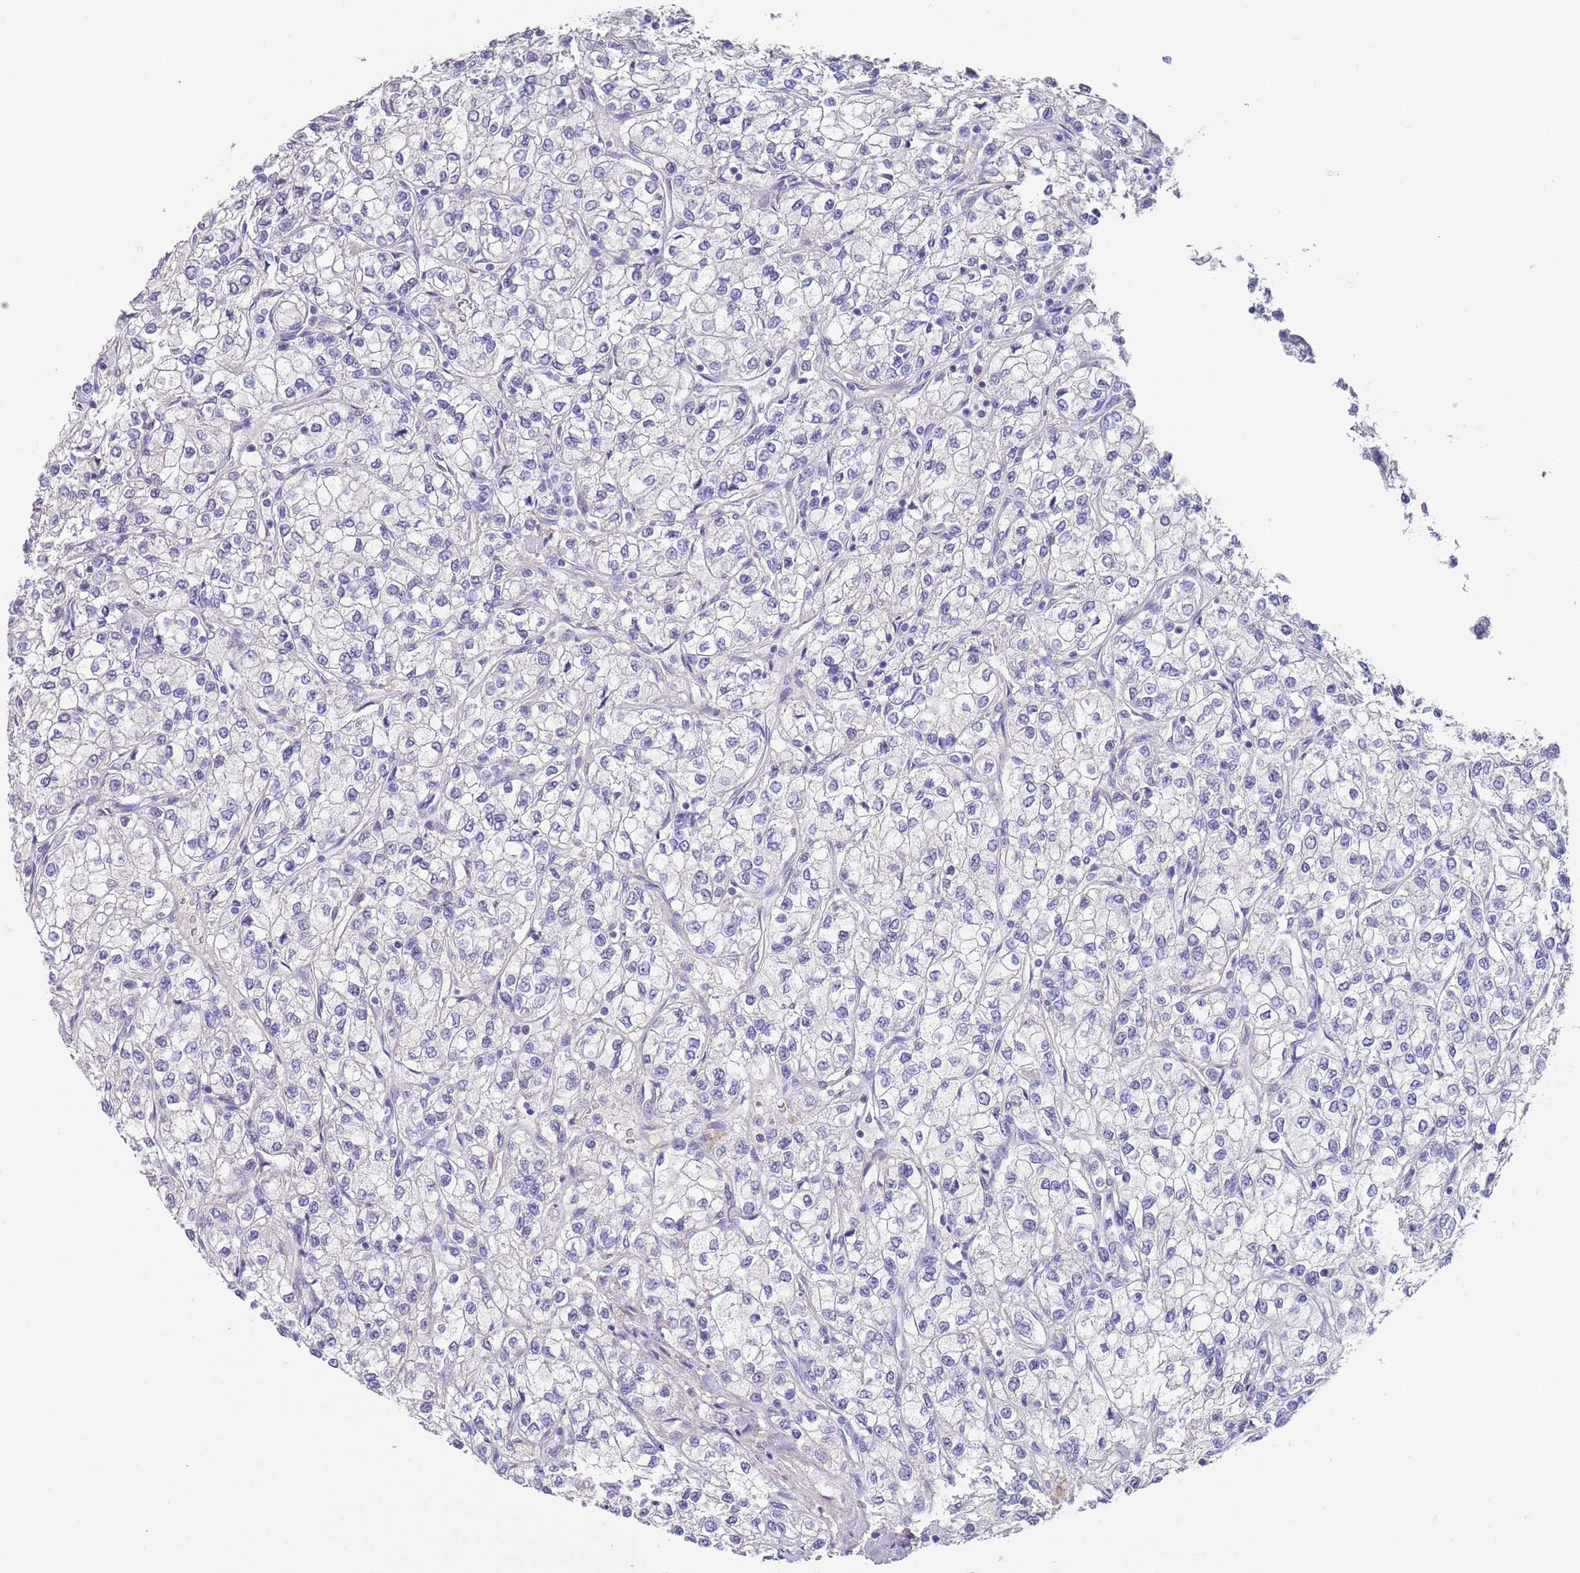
{"staining": {"intensity": "negative", "quantity": "none", "location": "none"}, "tissue": "renal cancer", "cell_type": "Tumor cells", "image_type": "cancer", "snomed": [{"axis": "morphology", "description": "Adenocarcinoma, NOS"}, {"axis": "topography", "description": "Kidney"}], "caption": "This histopathology image is of adenocarcinoma (renal) stained with IHC to label a protein in brown with the nuclei are counter-stained blue. There is no positivity in tumor cells.", "gene": "RNF169", "patient": {"sex": "male", "age": 80}}